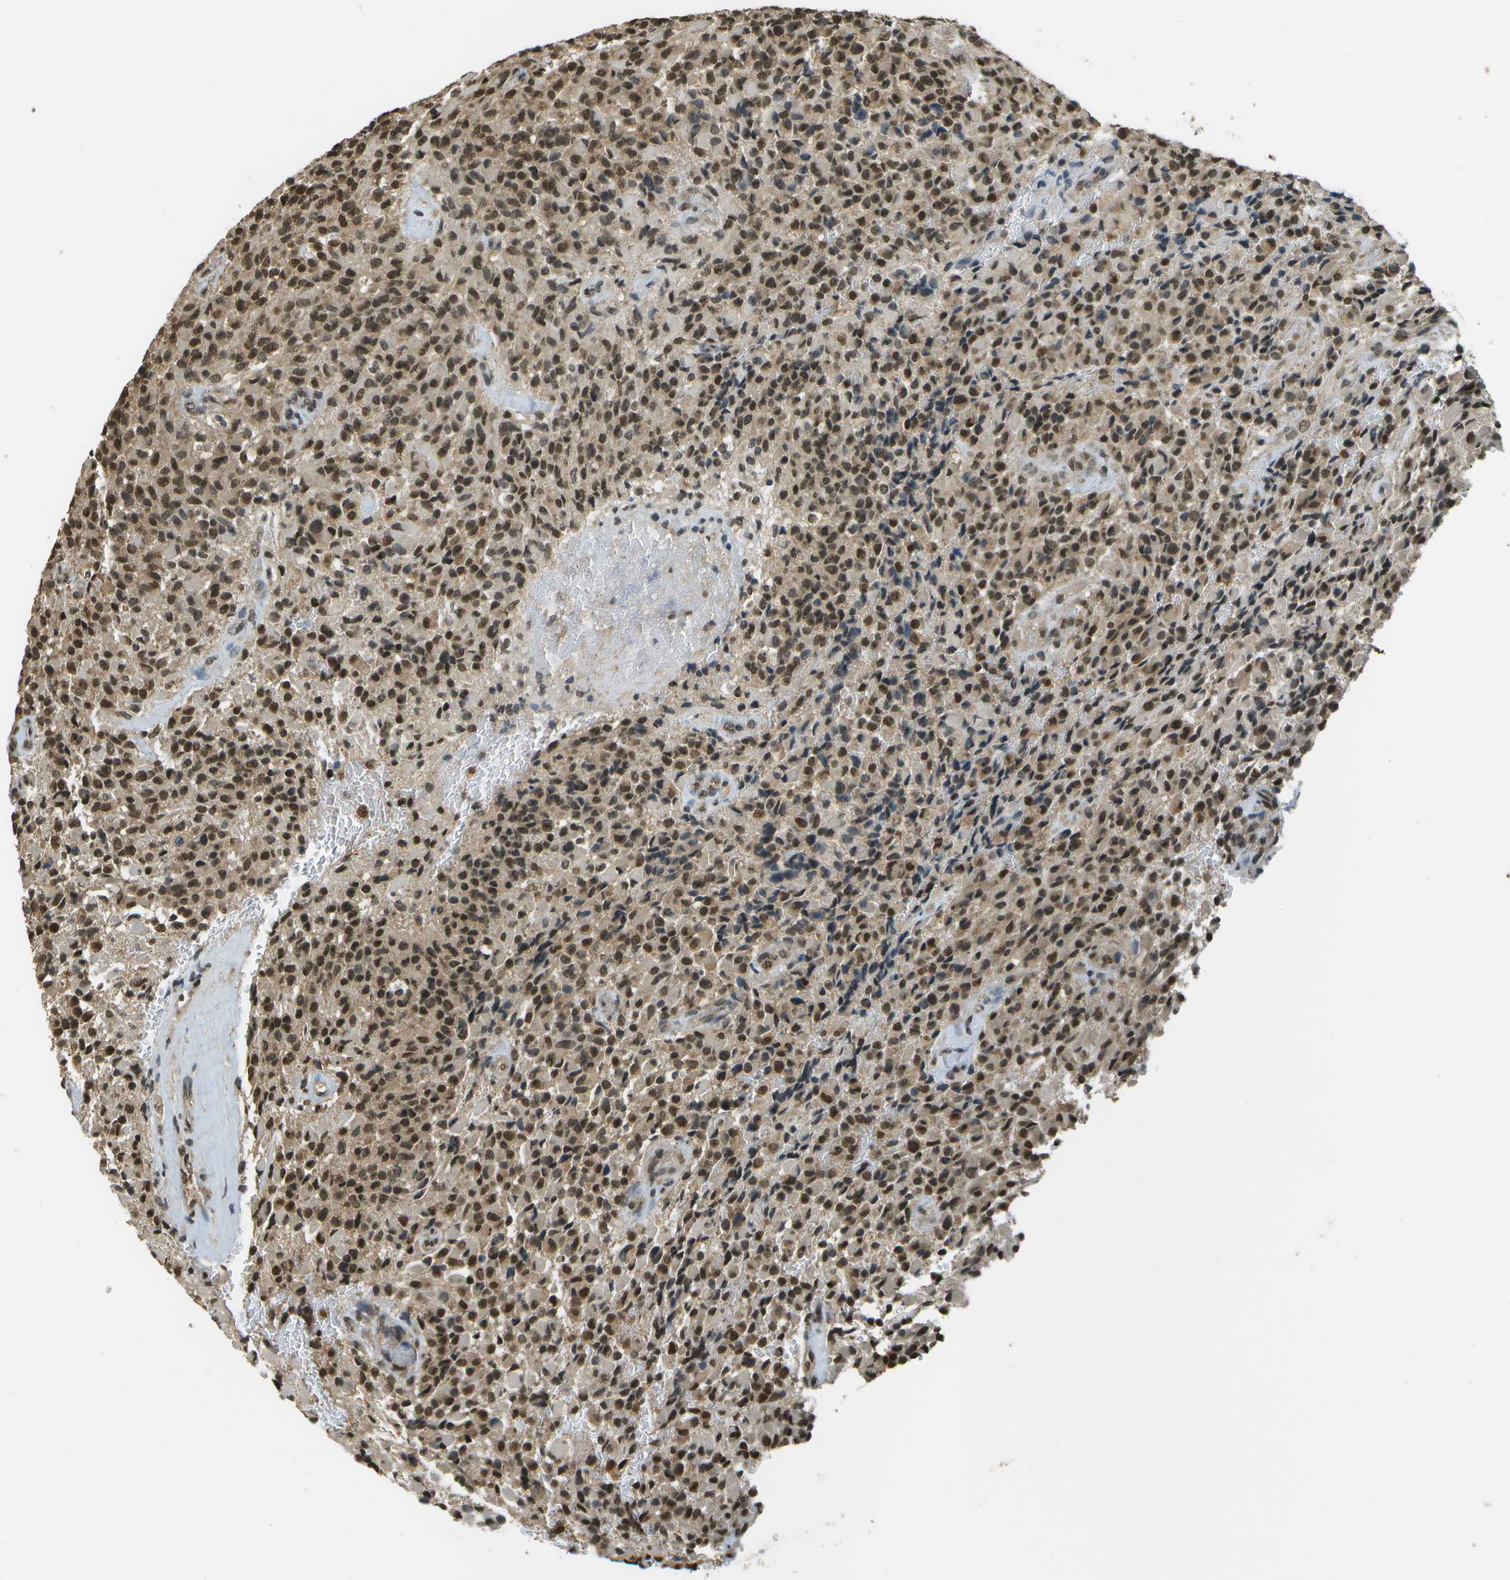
{"staining": {"intensity": "strong", "quantity": ">75%", "location": "cytoplasmic/membranous,nuclear"}, "tissue": "glioma", "cell_type": "Tumor cells", "image_type": "cancer", "snomed": [{"axis": "morphology", "description": "Glioma, malignant, High grade"}, {"axis": "topography", "description": "Brain"}], "caption": "Protein staining of glioma tissue reveals strong cytoplasmic/membranous and nuclear staining in about >75% of tumor cells.", "gene": "ABL2", "patient": {"sex": "male", "age": 71}}